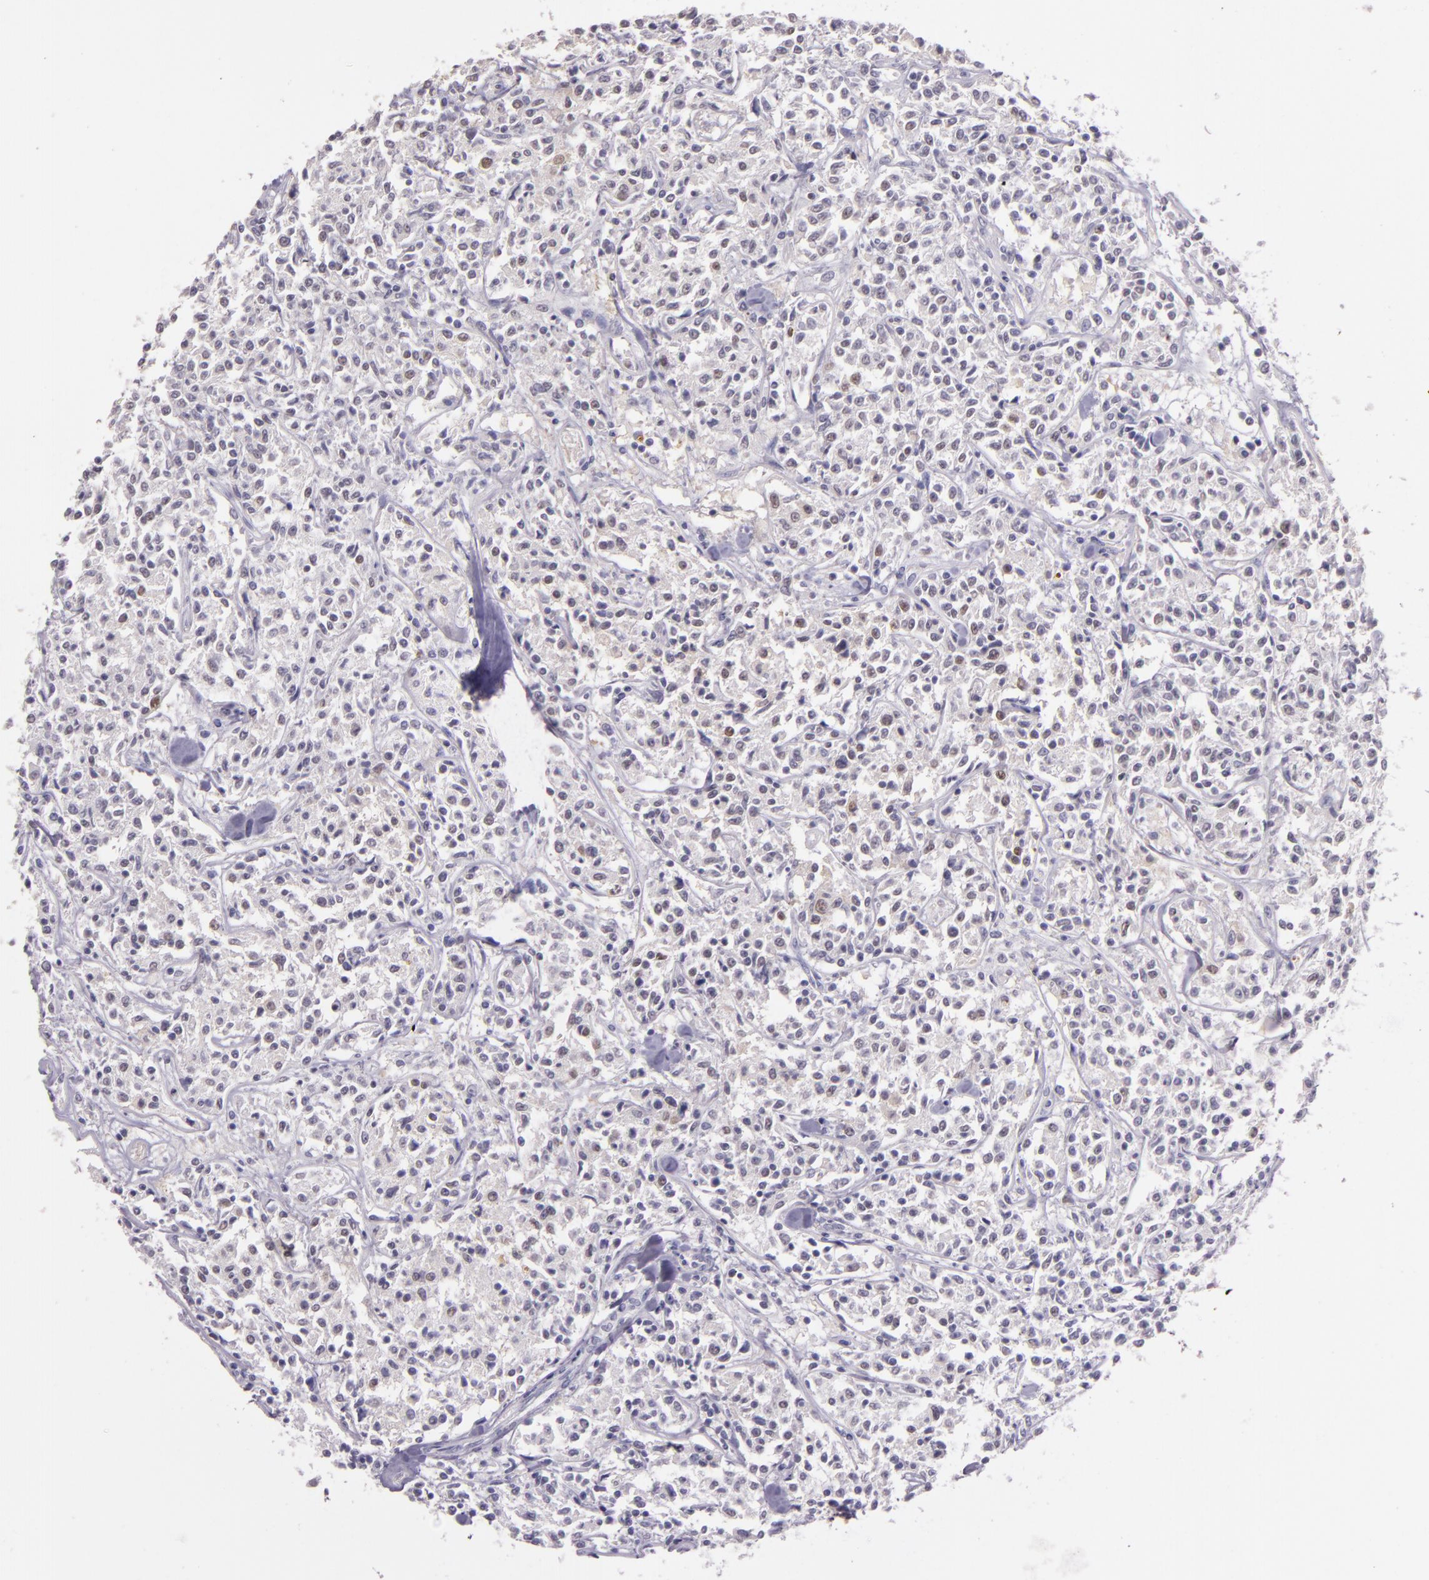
{"staining": {"intensity": "negative", "quantity": "none", "location": "none"}, "tissue": "lymphoma", "cell_type": "Tumor cells", "image_type": "cancer", "snomed": [{"axis": "morphology", "description": "Malignant lymphoma, non-Hodgkin's type, Low grade"}, {"axis": "topography", "description": "Small intestine"}], "caption": "High magnification brightfield microscopy of malignant lymphoma, non-Hodgkin's type (low-grade) stained with DAB (brown) and counterstained with hematoxylin (blue): tumor cells show no significant positivity. (DAB IHC with hematoxylin counter stain).", "gene": "HSPA8", "patient": {"sex": "female", "age": 59}}